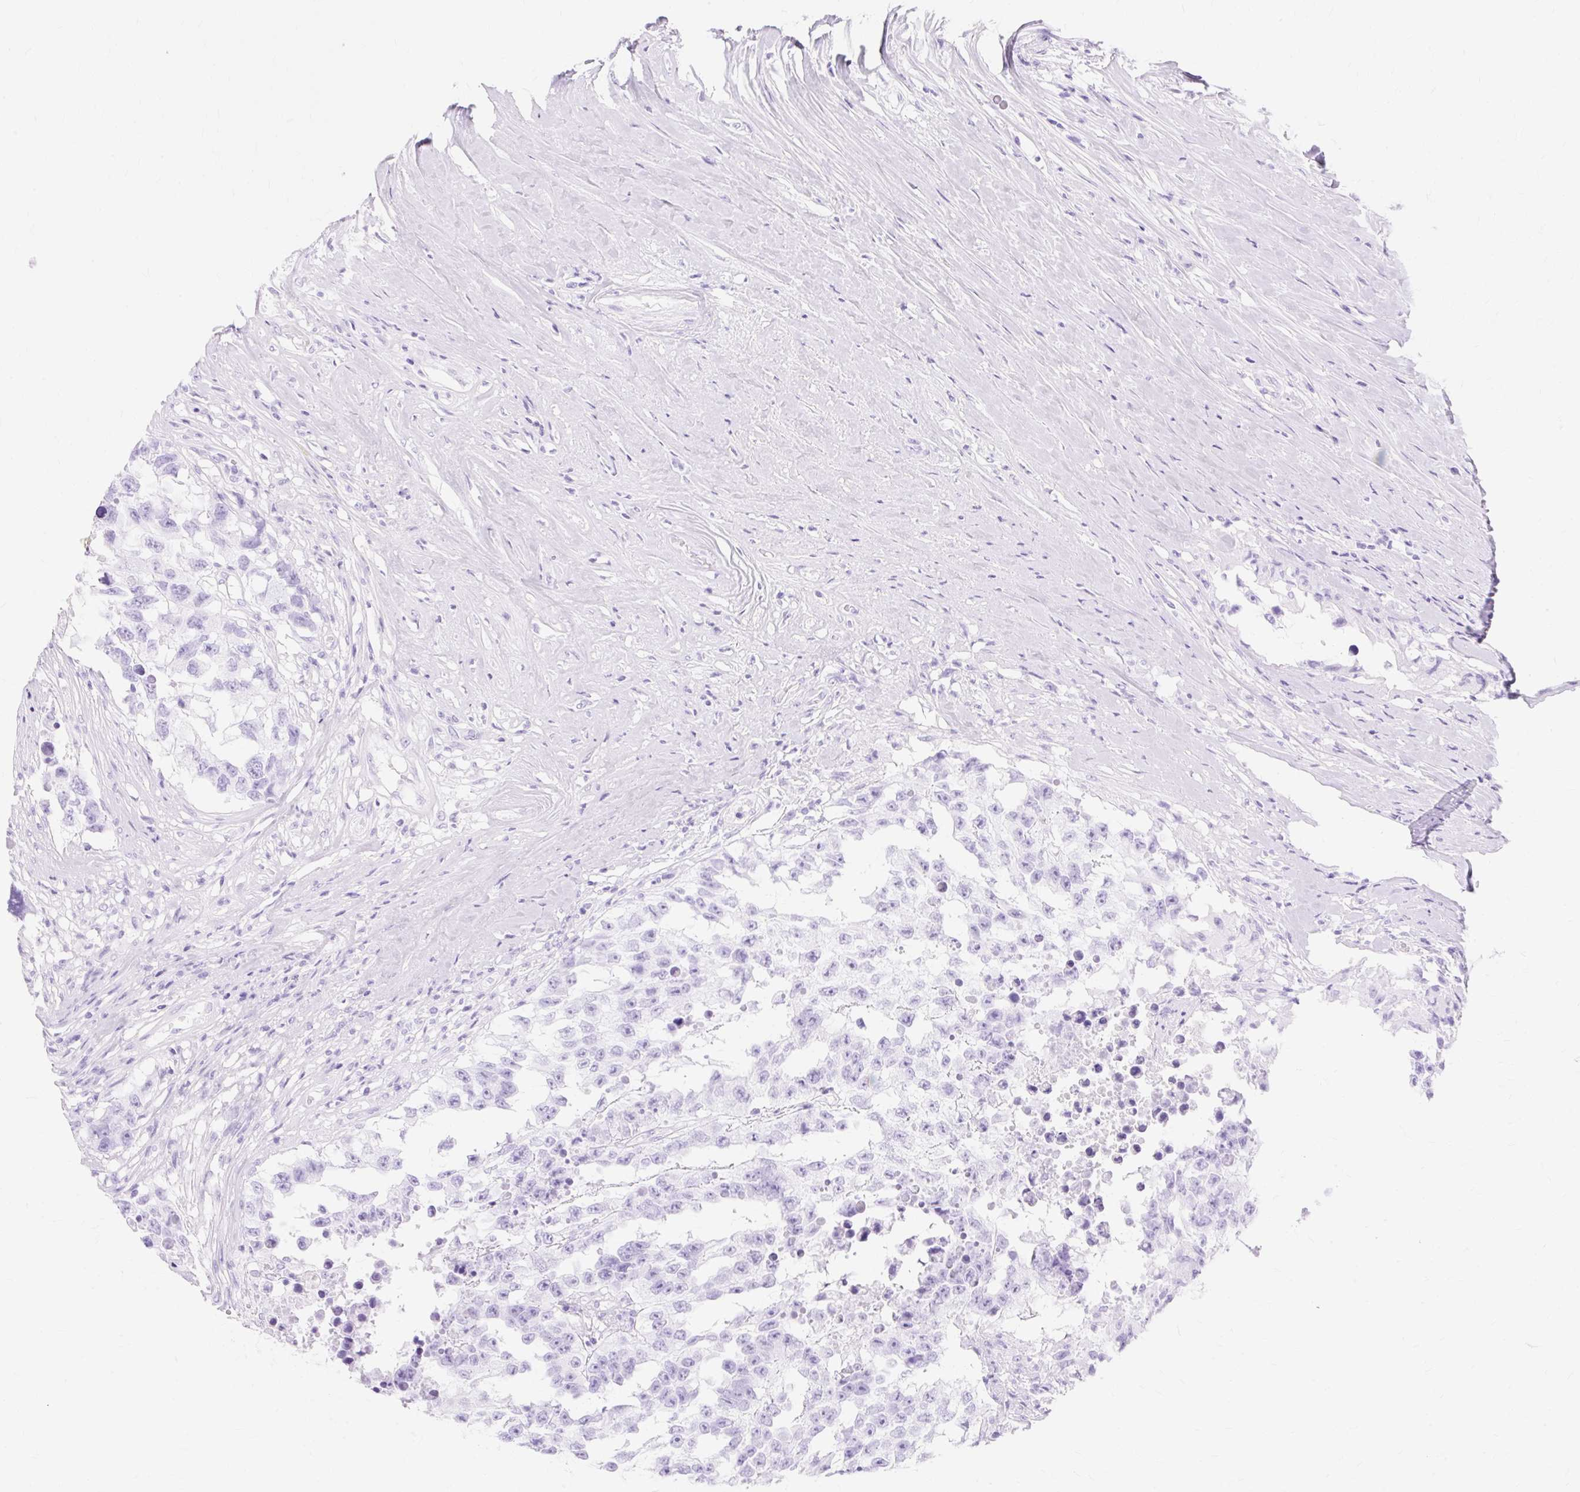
{"staining": {"intensity": "negative", "quantity": "none", "location": "none"}, "tissue": "testis cancer", "cell_type": "Tumor cells", "image_type": "cancer", "snomed": [{"axis": "morphology", "description": "Carcinoma, Embryonal, NOS"}, {"axis": "topography", "description": "Testis"}], "caption": "Protein analysis of testis cancer exhibits no significant staining in tumor cells. The staining is performed using DAB brown chromogen with nuclei counter-stained in using hematoxylin.", "gene": "MBP", "patient": {"sex": "male", "age": 83}}